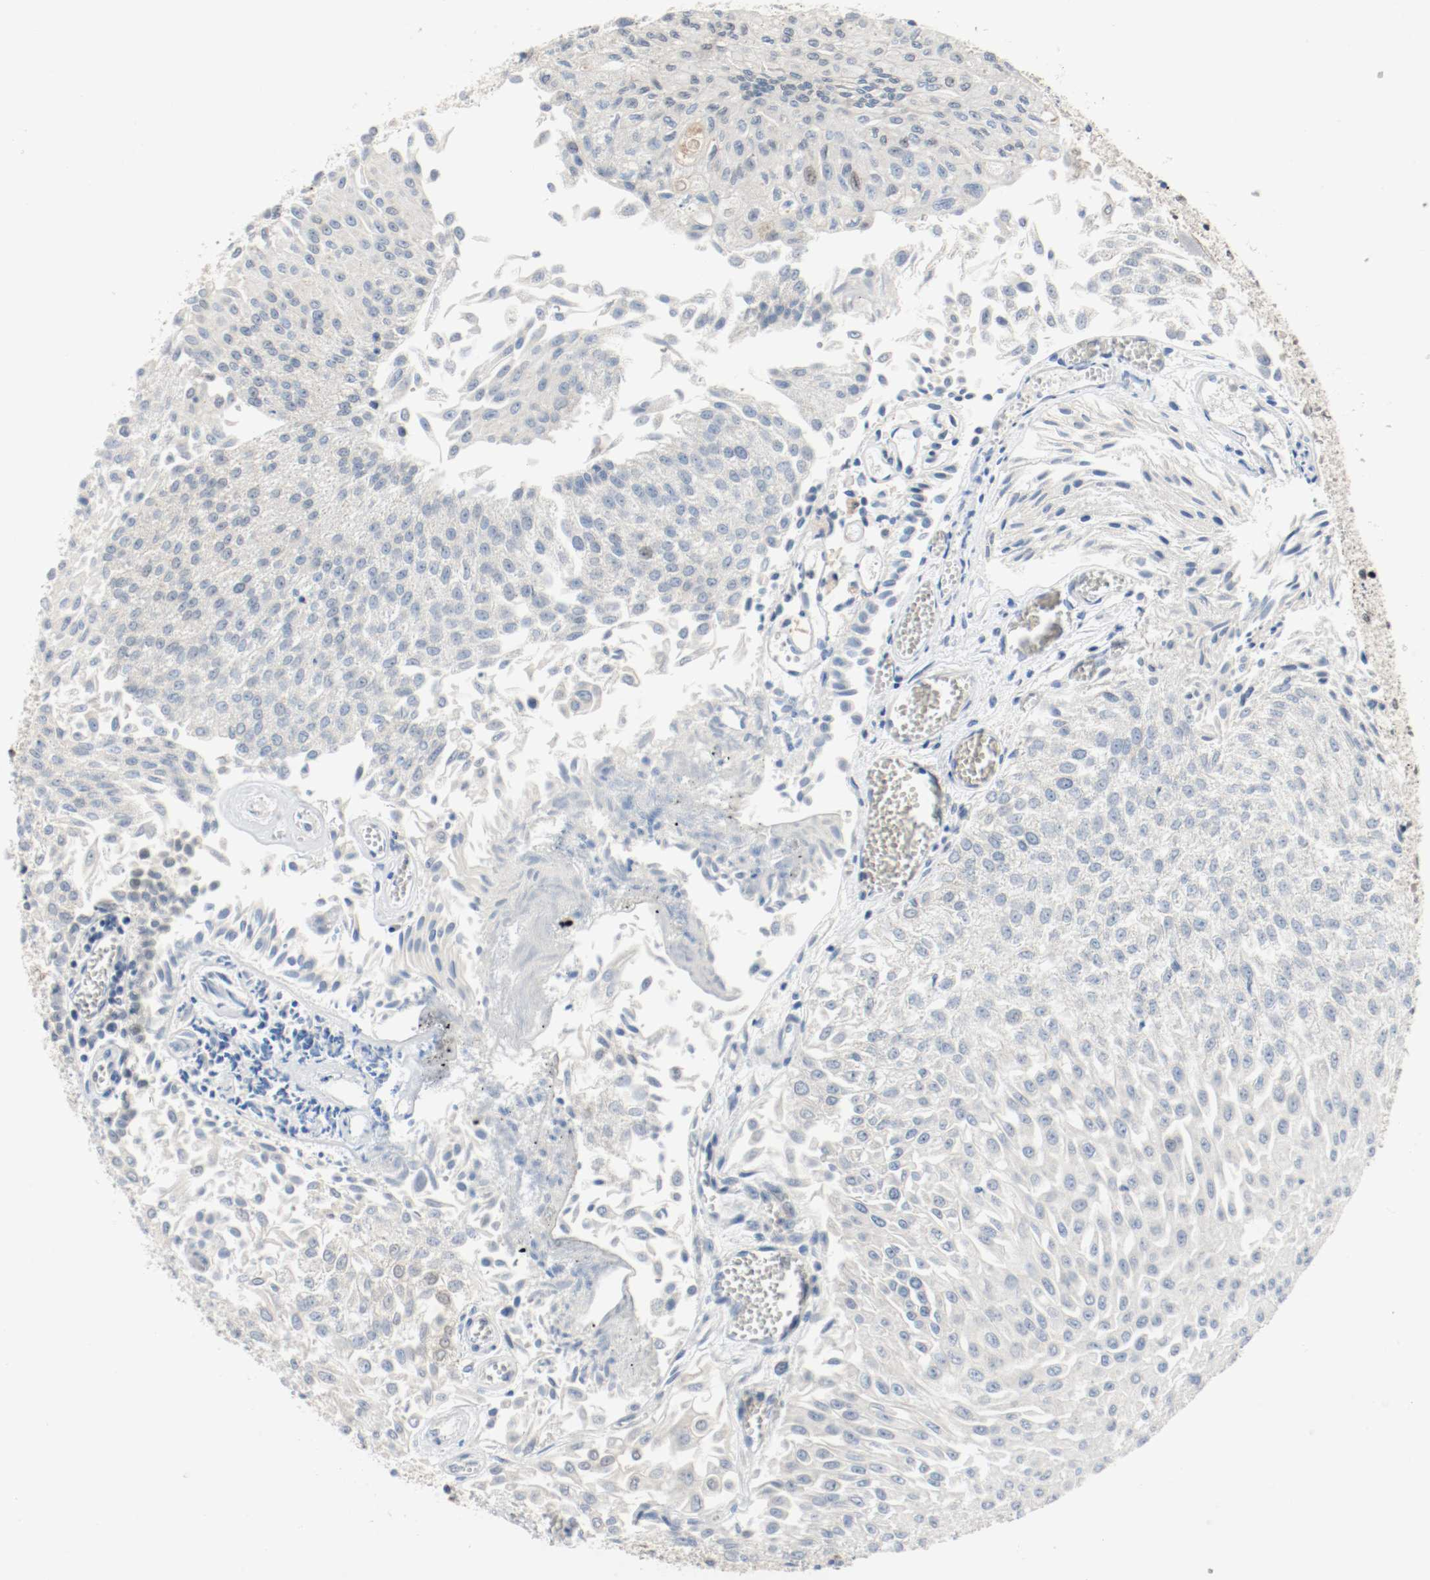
{"staining": {"intensity": "negative", "quantity": "none", "location": "none"}, "tissue": "urothelial cancer", "cell_type": "Tumor cells", "image_type": "cancer", "snomed": [{"axis": "morphology", "description": "Urothelial carcinoma, Low grade"}, {"axis": "topography", "description": "Urinary bladder"}], "caption": "DAB immunohistochemical staining of urothelial cancer exhibits no significant staining in tumor cells.", "gene": "ASH1L", "patient": {"sex": "male", "age": 86}}